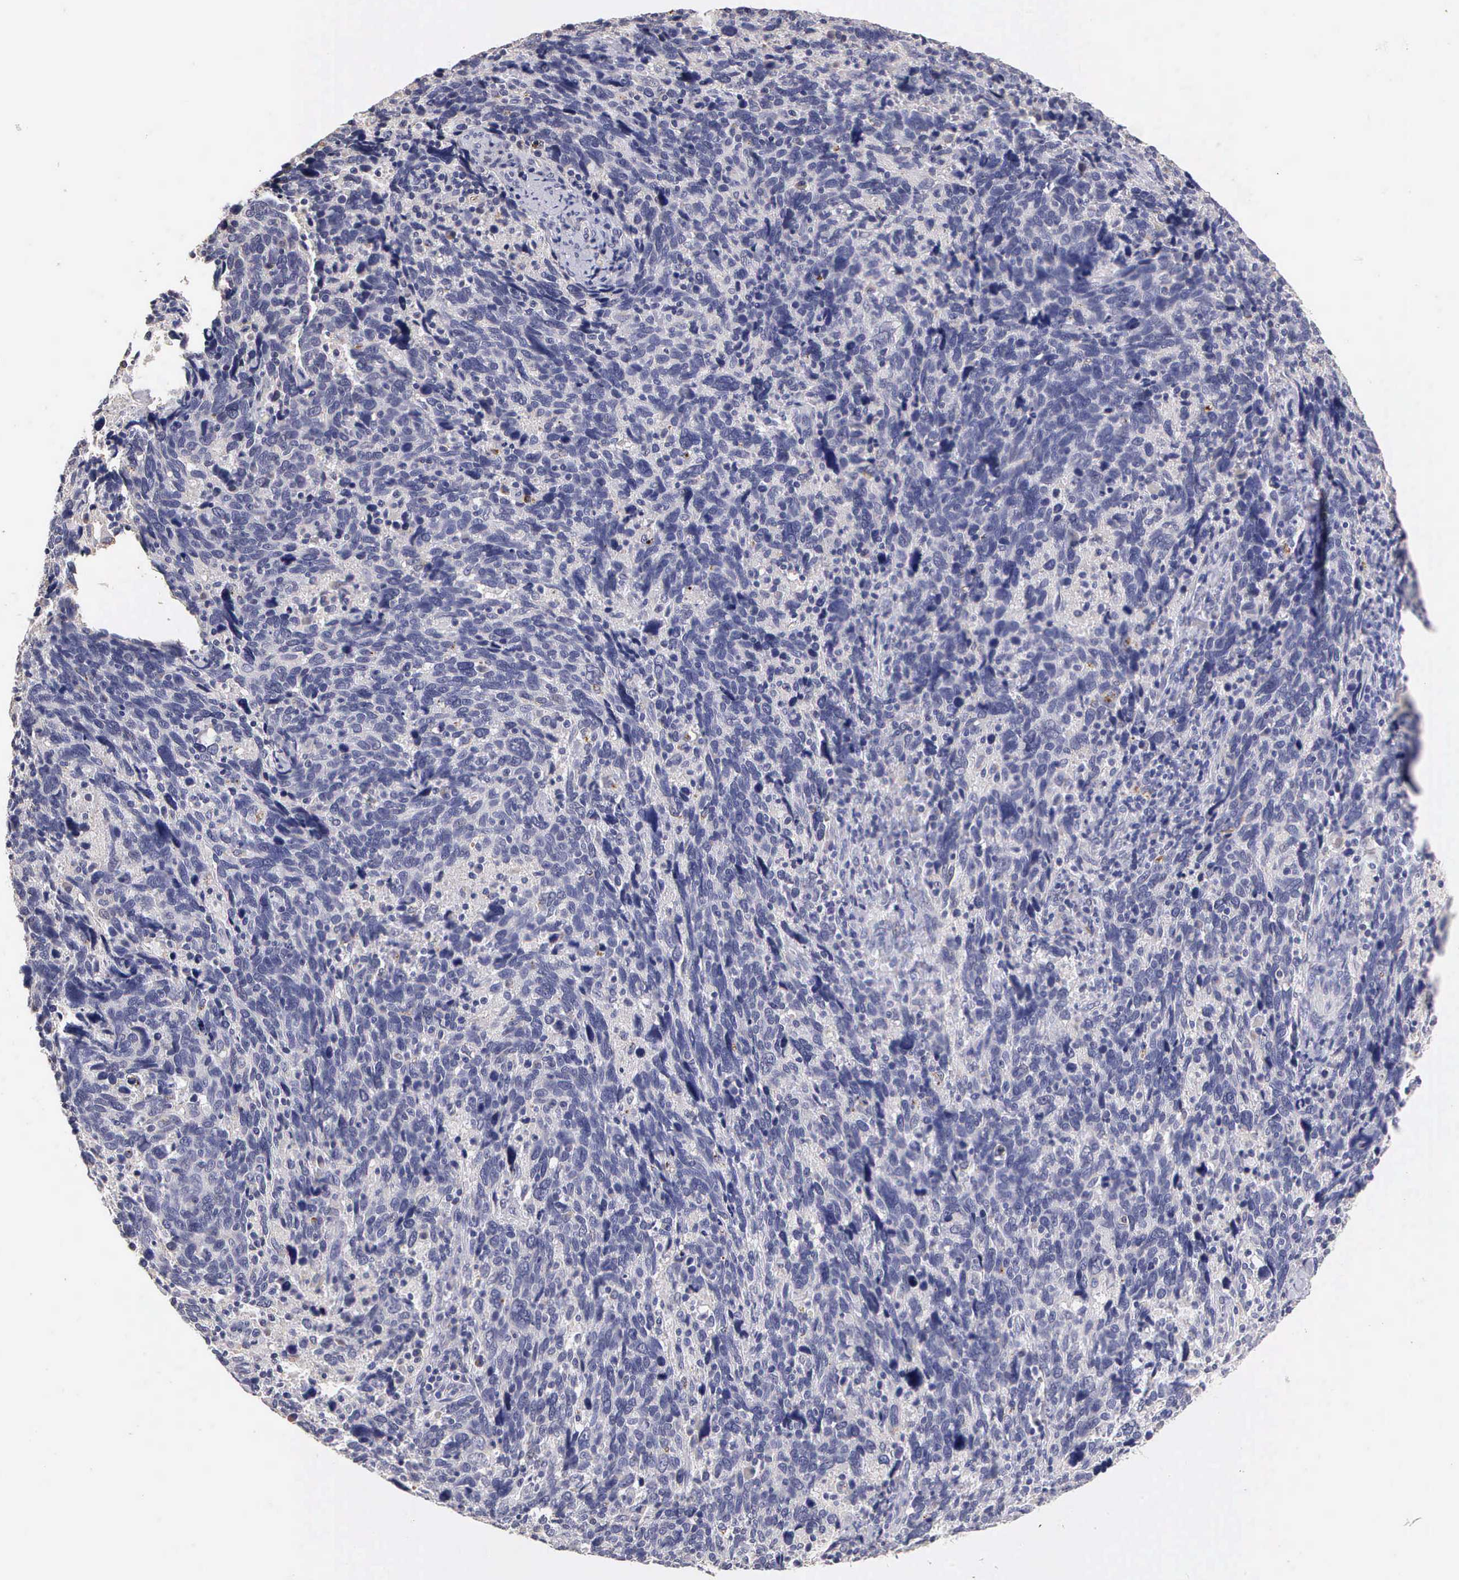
{"staining": {"intensity": "negative", "quantity": "none", "location": "none"}, "tissue": "cervical cancer", "cell_type": "Tumor cells", "image_type": "cancer", "snomed": [{"axis": "morphology", "description": "Squamous cell carcinoma, NOS"}, {"axis": "topography", "description": "Cervix"}], "caption": "Cervical squamous cell carcinoma stained for a protein using immunohistochemistry (IHC) shows no positivity tumor cells.", "gene": "ESR1", "patient": {"sex": "female", "age": 41}}